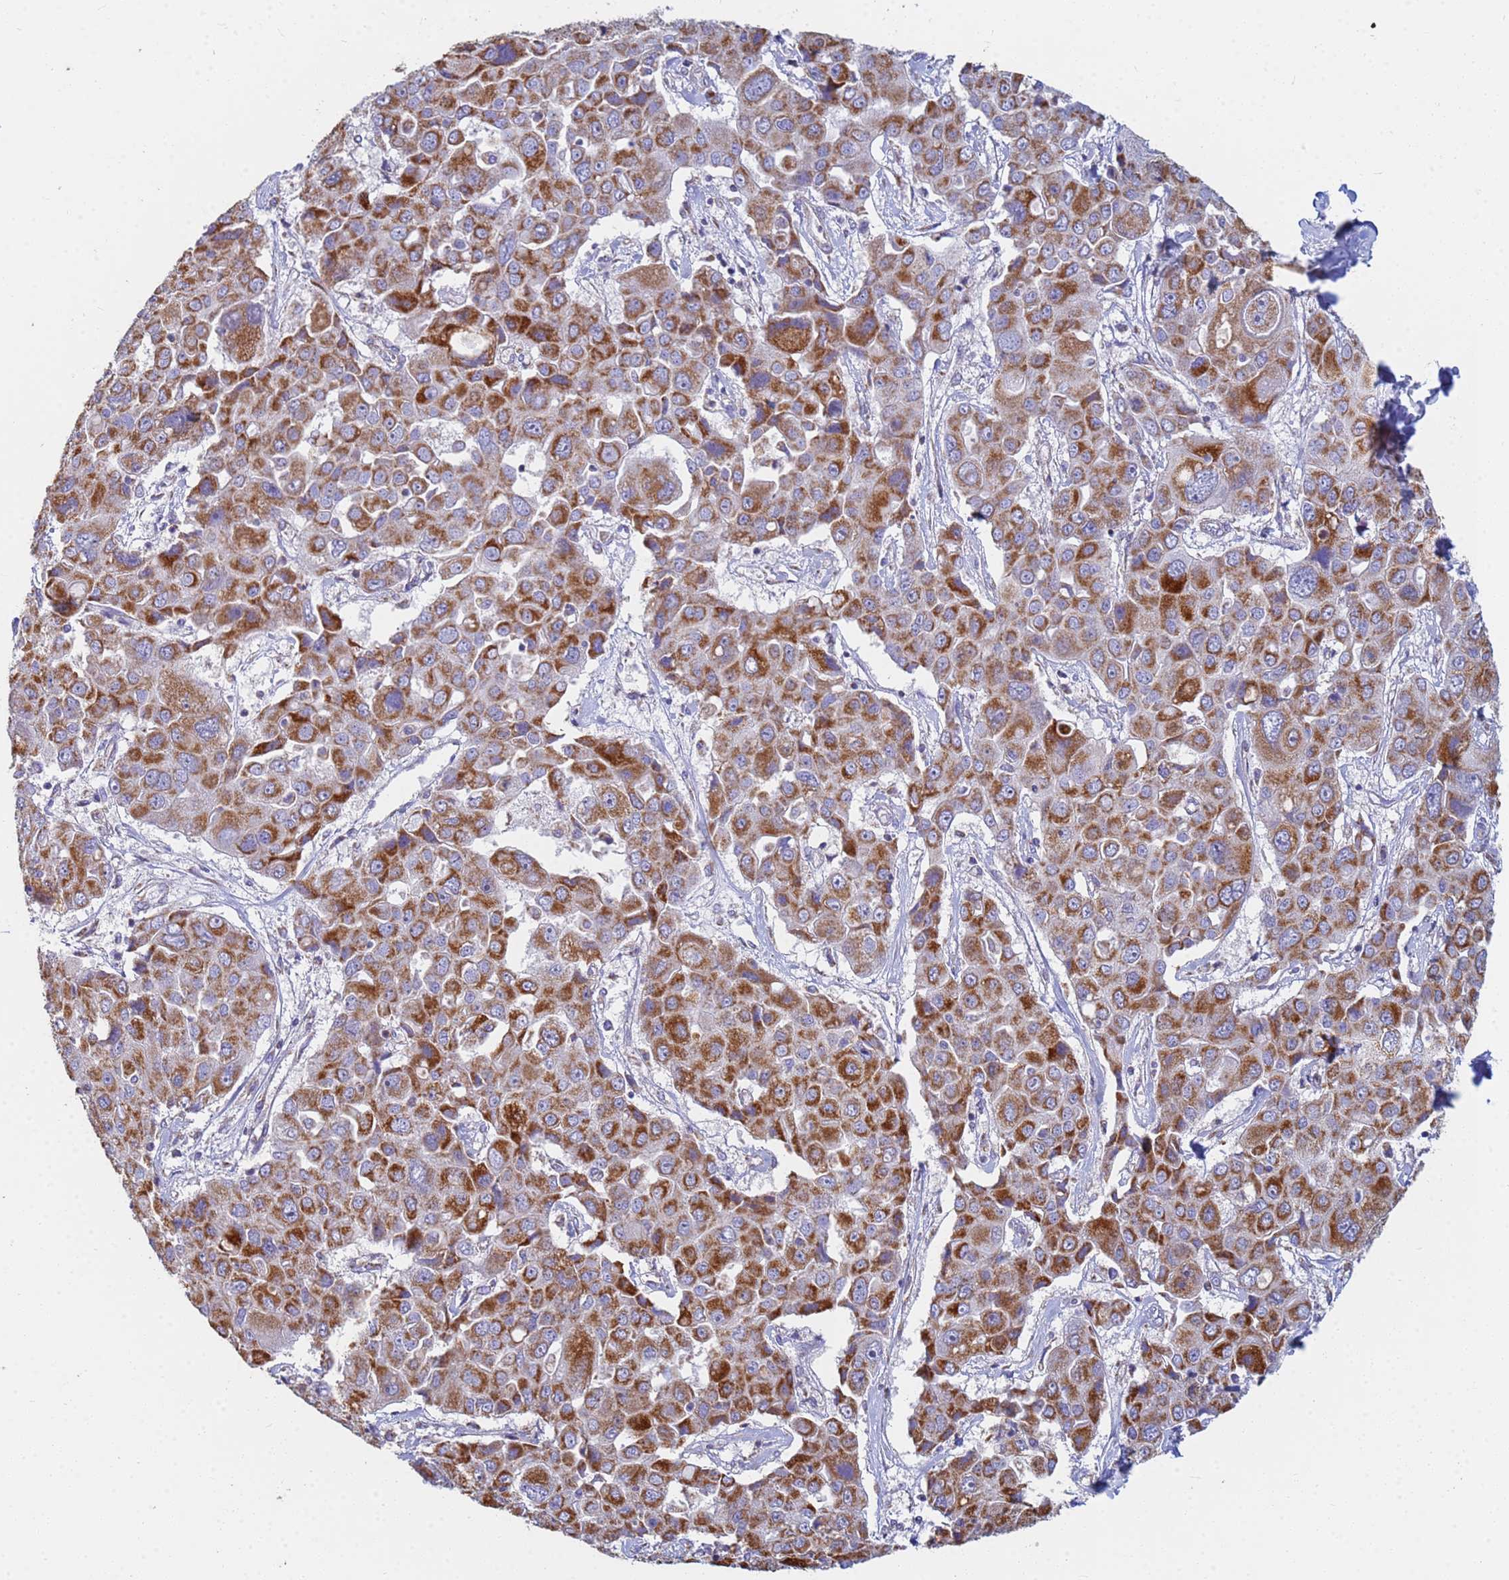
{"staining": {"intensity": "strong", "quantity": ">75%", "location": "cytoplasmic/membranous"}, "tissue": "liver cancer", "cell_type": "Tumor cells", "image_type": "cancer", "snomed": [{"axis": "morphology", "description": "Cholangiocarcinoma"}, {"axis": "topography", "description": "Liver"}], "caption": "Immunohistochemistry of human liver cancer (cholangiocarcinoma) displays high levels of strong cytoplasmic/membranous expression in about >75% of tumor cells.", "gene": "UQCRH", "patient": {"sex": "male", "age": 67}}